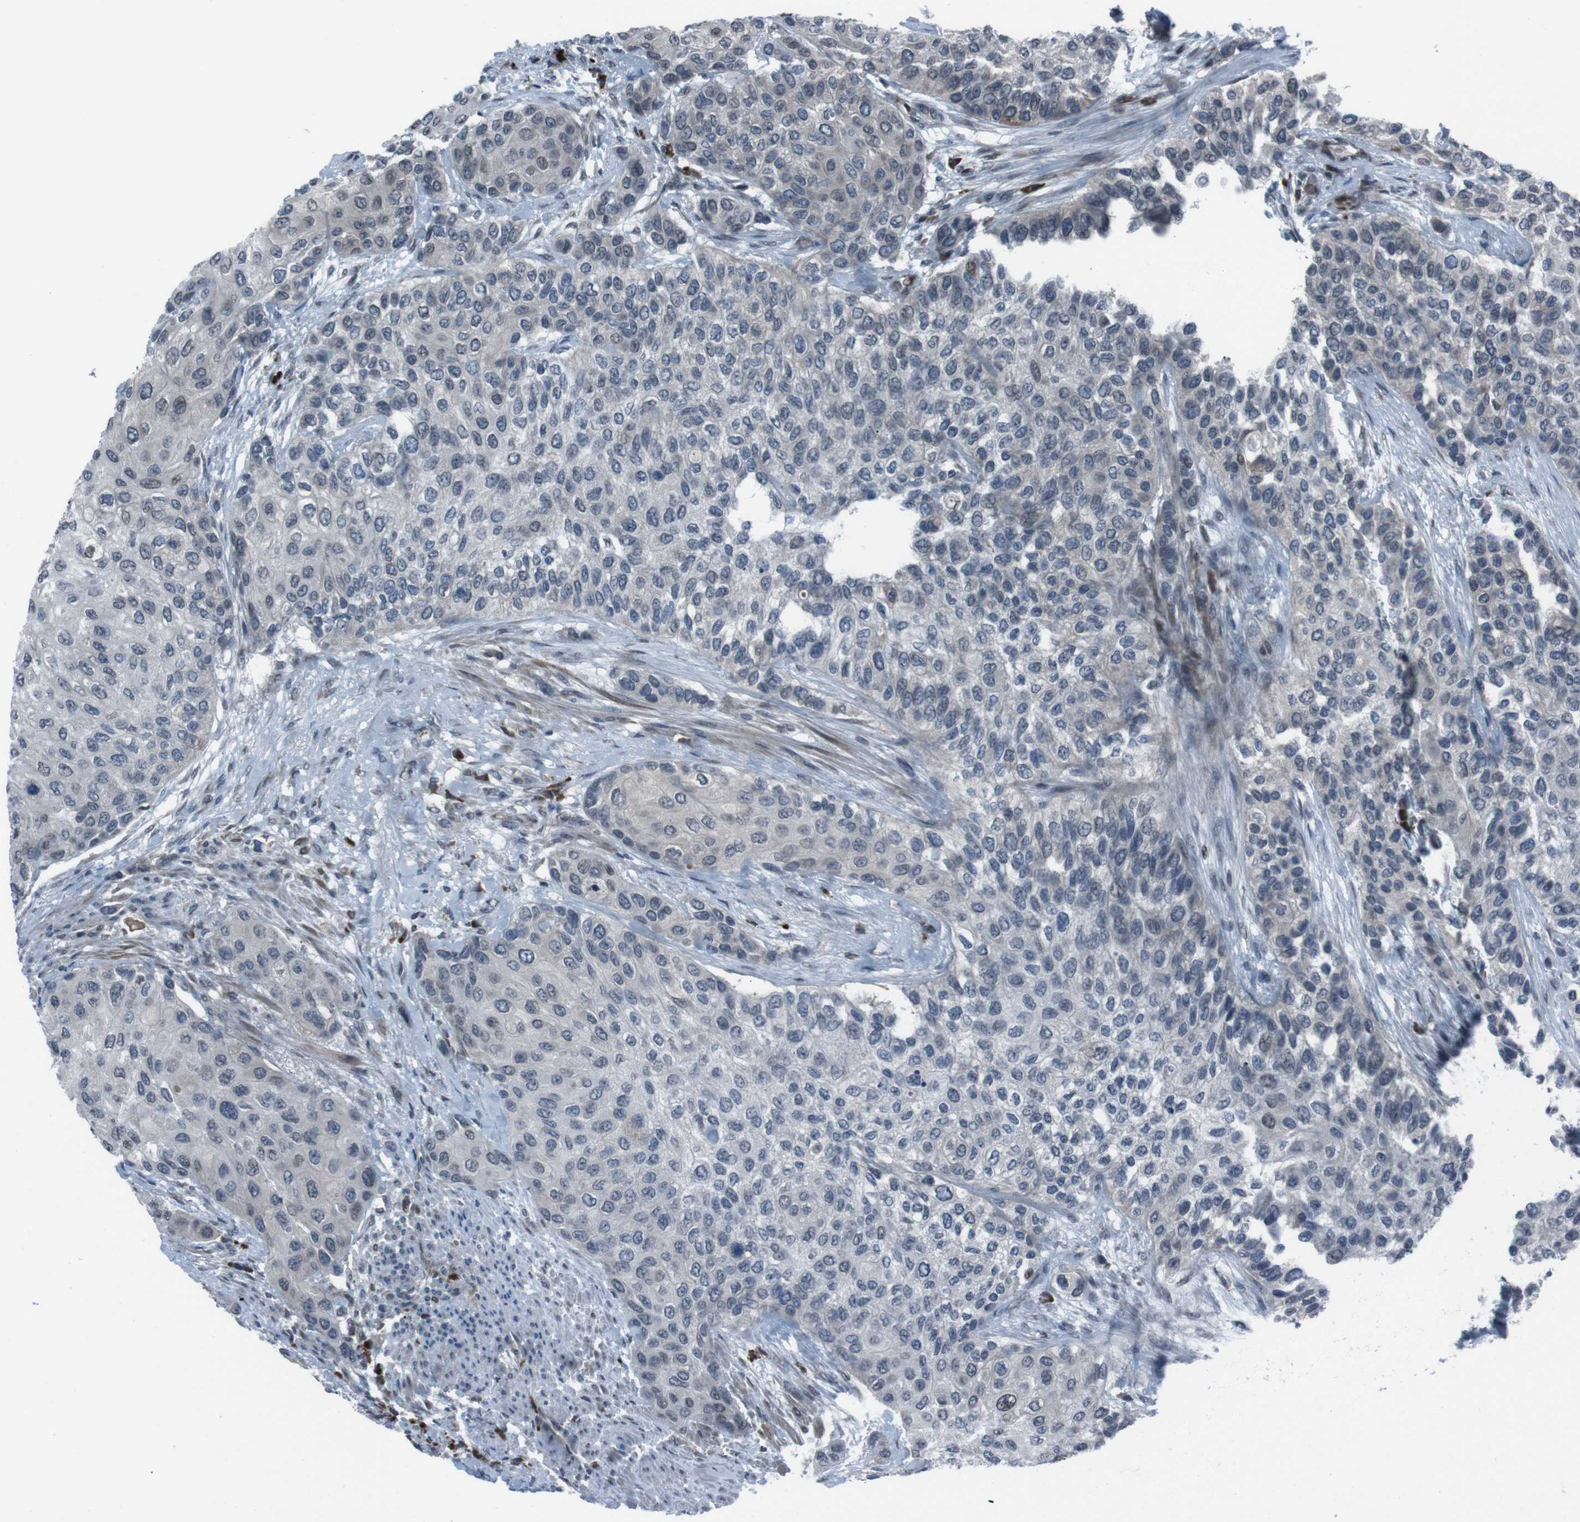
{"staining": {"intensity": "negative", "quantity": "none", "location": "none"}, "tissue": "urothelial cancer", "cell_type": "Tumor cells", "image_type": "cancer", "snomed": [{"axis": "morphology", "description": "Urothelial carcinoma, High grade"}, {"axis": "topography", "description": "Urinary bladder"}], "caption": "Human high-grade urothelial carcinoma stained for a protein using immunohistochemistry (IHC) shows no staining in tumor cells.", "gene": "SS18L1", "patient": {"sex": "female", "age": 56}}